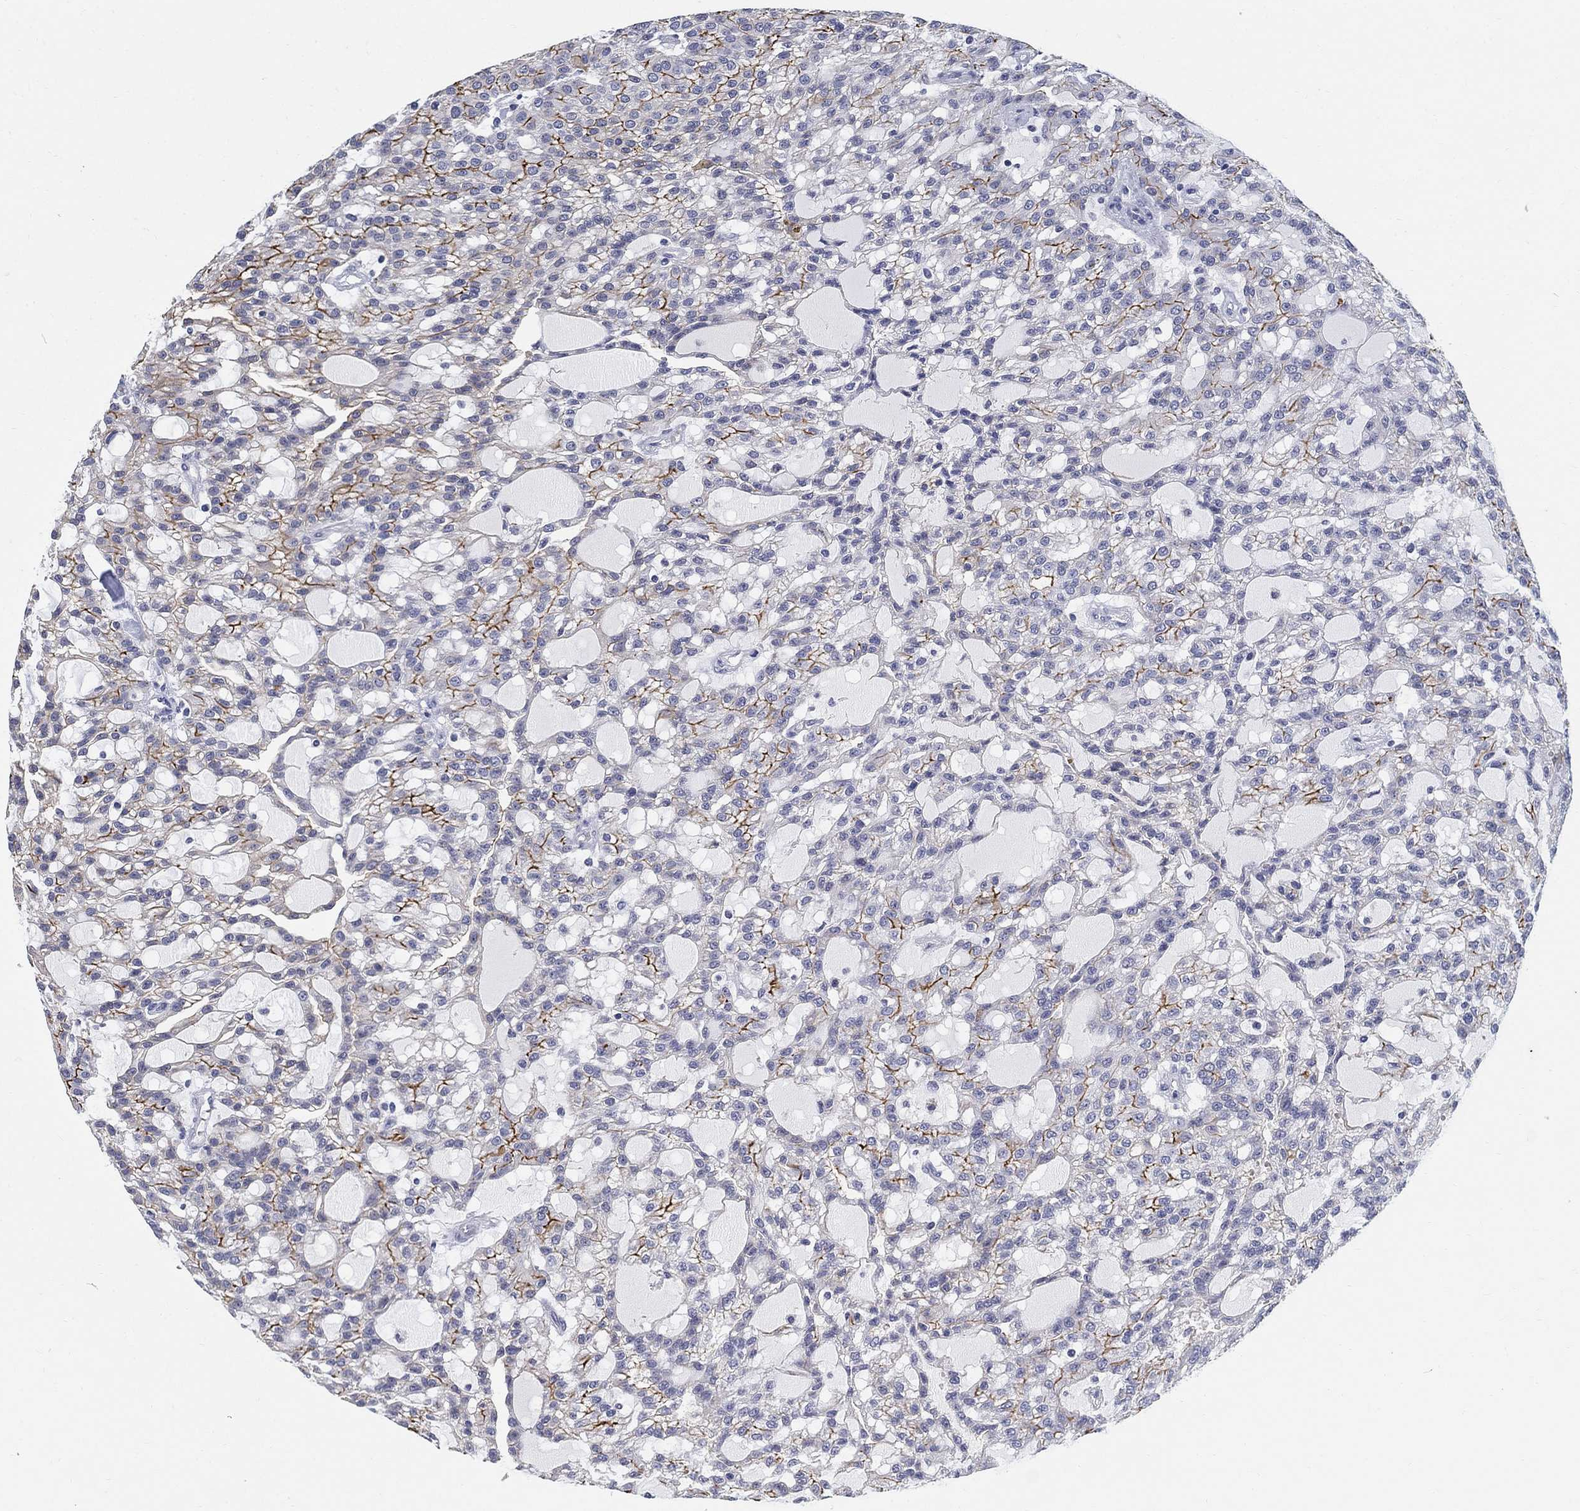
{"staining": {"intensity": "strong", "quantity": "<25%", "location": "cytoplasmic/membranous"}, "tissue": "renal cancer", "cell_type": "Tumor cells", "image_type": "cancer", "snomed": [{"axis": "morphology", "description": "Adenocarcinoma, NOS"}, {"axis": "topography", "description": "Kidney"}], "caption": "A histopathology image of renal cancer (adenocarcinoma) stained for a protein reveals strong cytoplasmic/membranous brown staining in tumor cells.", "gene": "CLUL1", "patient": {"sex": "male", "age": 63}}